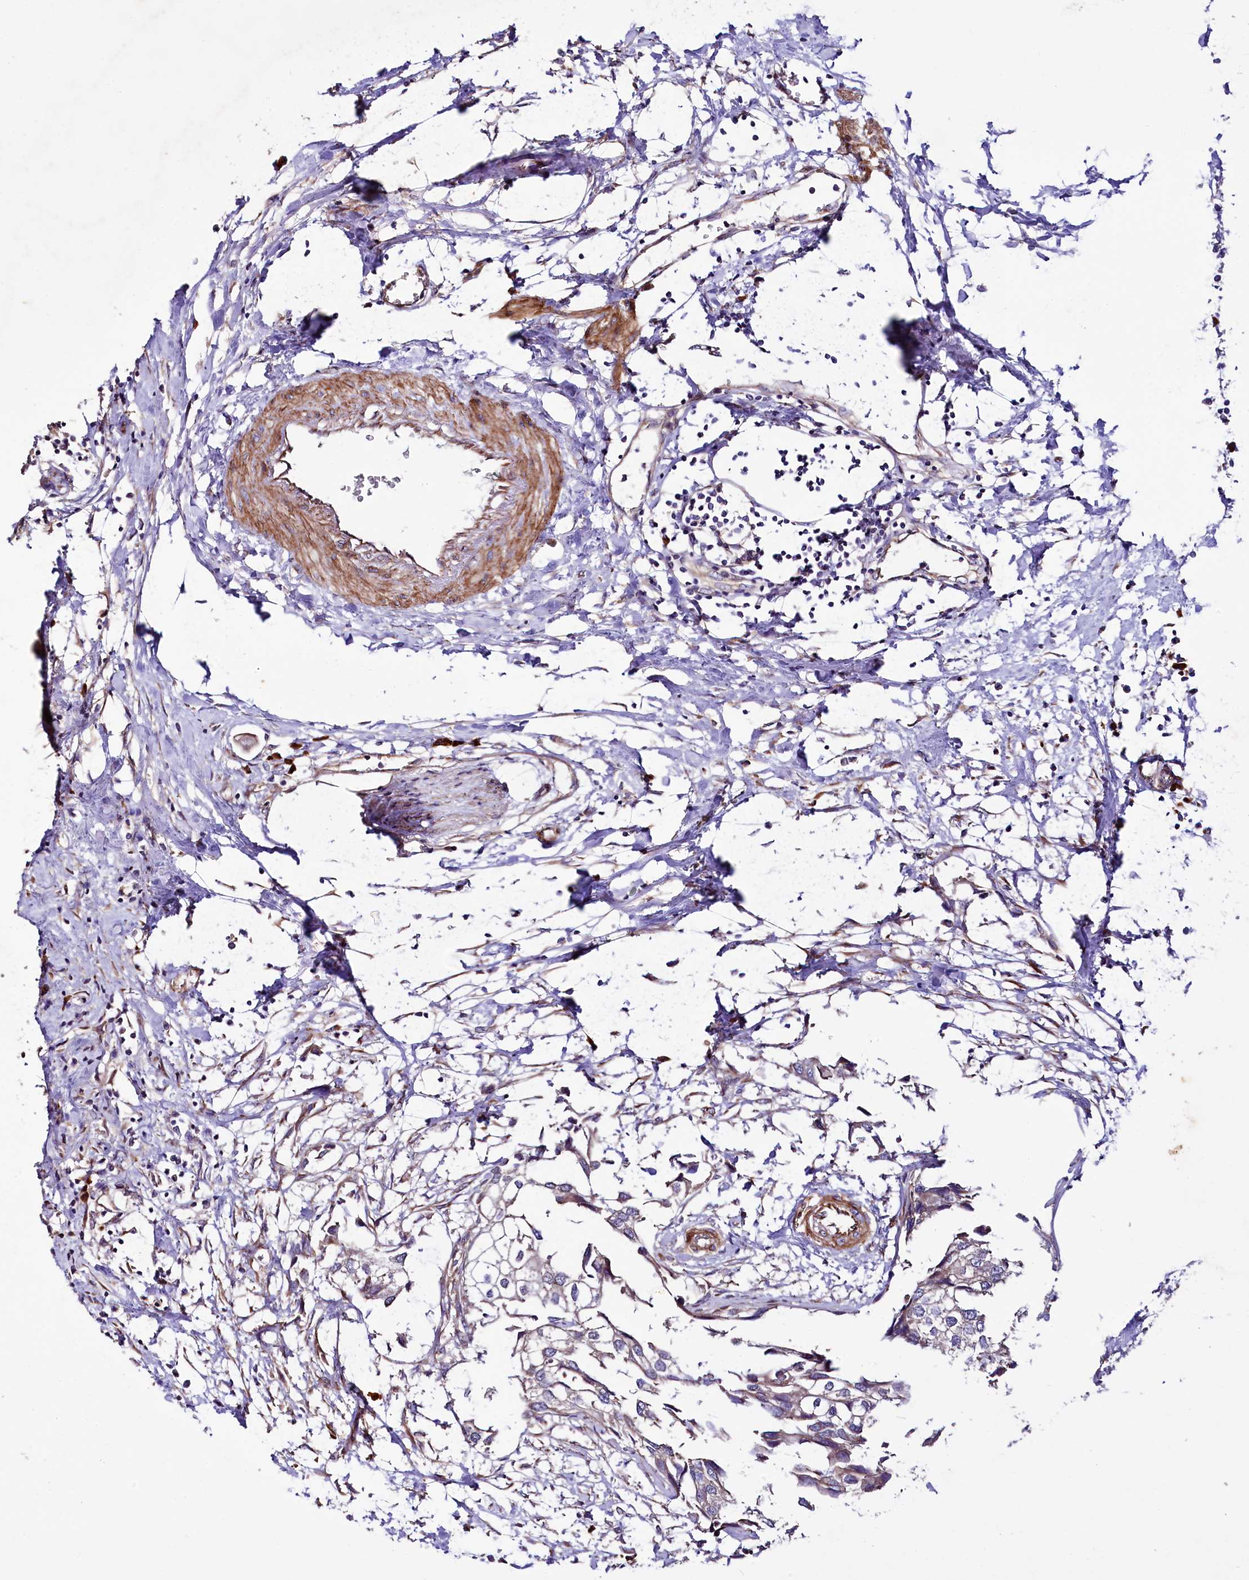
{"staining": {"intensity": "weak", "quantity": "<25%", "location": "cytoplasmic/membranous"}, "tissue": "urothelial cancer", "cell_type": "Tumor cells", "image_type": "cancer", "snomed": [{"axis": "morphology", "description": "Urothelial carcinoma, High grade"}, {"axis": "topography", "description": "Urinary bladder"}], "caption": "There is no significant expression in tumor cells of urothelial cancer.", "gene": "SPATS2", "patient": {"sex": "male", "age": 64}}